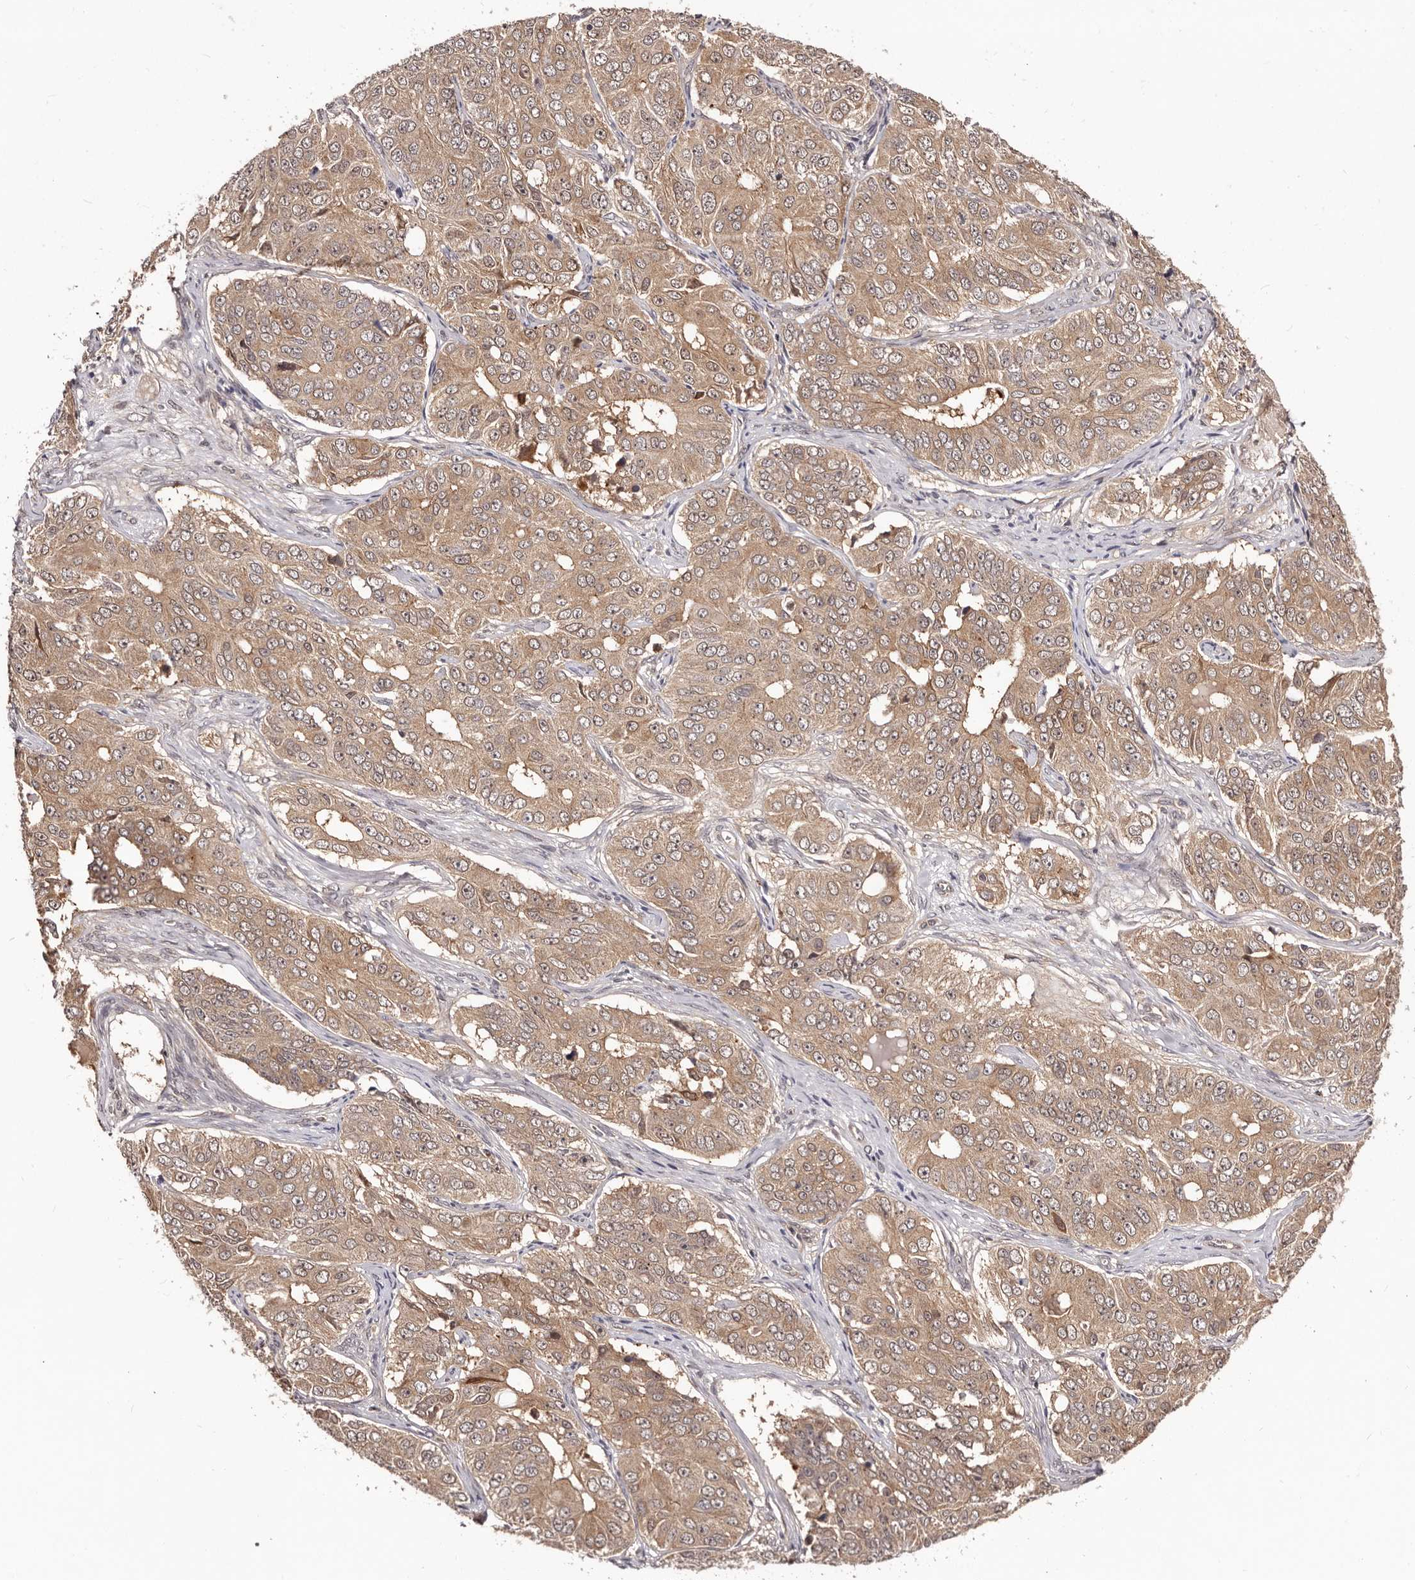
{"staining": {"intensity": "weak", "quantity": ">75%", "location": "cytoplasmic/membranous"}, "tissue": "ovarian cancer", "cell_type": "Tumor cells", "image_type": "cancer", "snomed": [{"axis": "morphology", "description": "Carcinoma, endometroid"}, {"axis": "topography", "description": "Ovary"}], "caption": "A low amount of weak cytoplasmic/membranous staining is present in about >75% of tumor cells in ovarian cancer (endometroid carcinoma) tissue. (DAB (3,3'-diaminobenzidine) = brown stain, brightfield microscopy at high magnification).", "gene": "MDP1", "patient": {"sex": "female", "age": 51}}